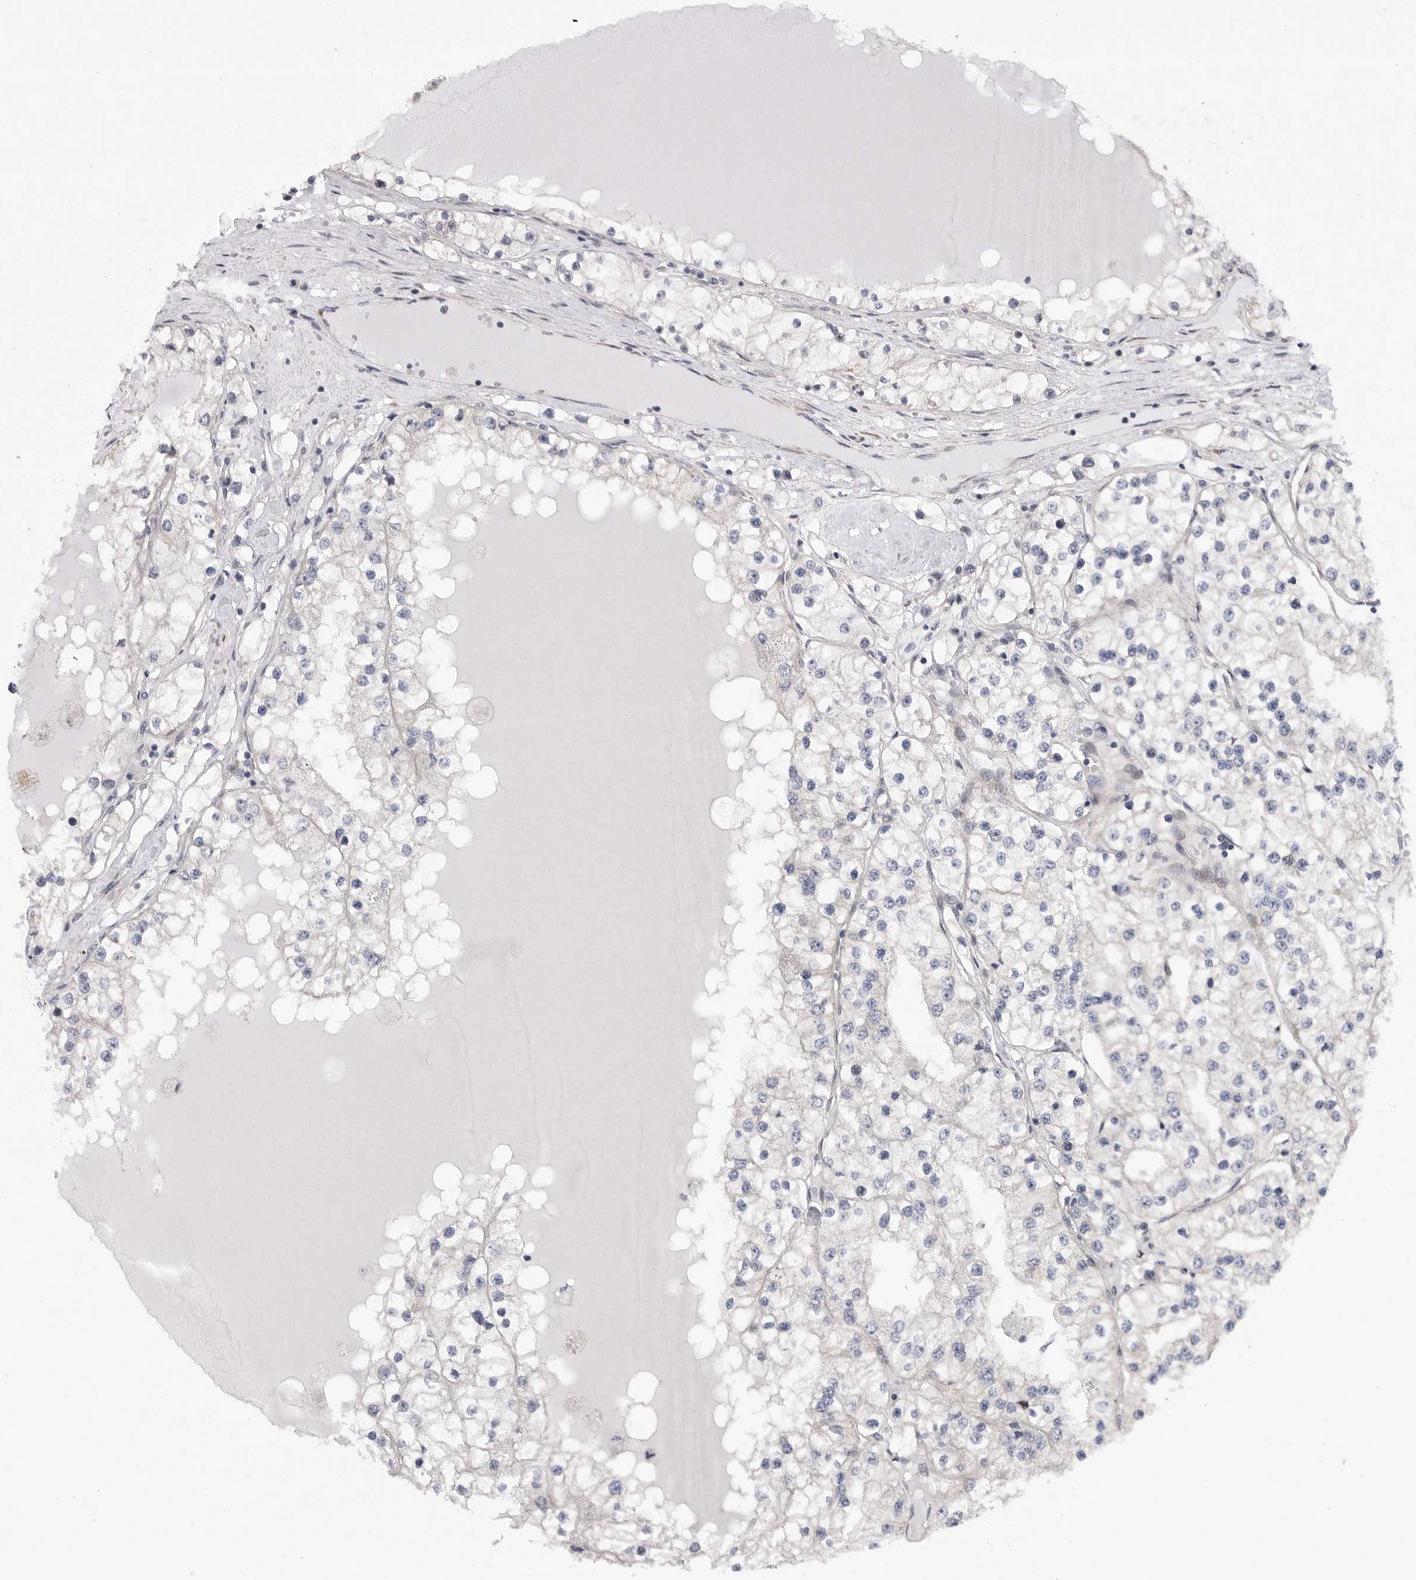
{"staining": {"intensity": "negative", "quantity": "none", "location": "none"}, "tissue": "renal cancer", "cell_type": "Tumor cells", "image_type": "cancer", "snomed": [{"axis": "morphology", "description": "Adenocarcinoma, NOS"}, {"axis": "topography", "description": "Kidney"}], "caption": "Image shows no protein expression in tumor cells of renal cancer tissue. The staining was performed using DAB to visualize the protein expression in brown, while the nuclei were stained in blue with hematoxylin (Magnification: 20x).", "gene": "FBXO43", "patient": {"sex": "male", "age": 68}}